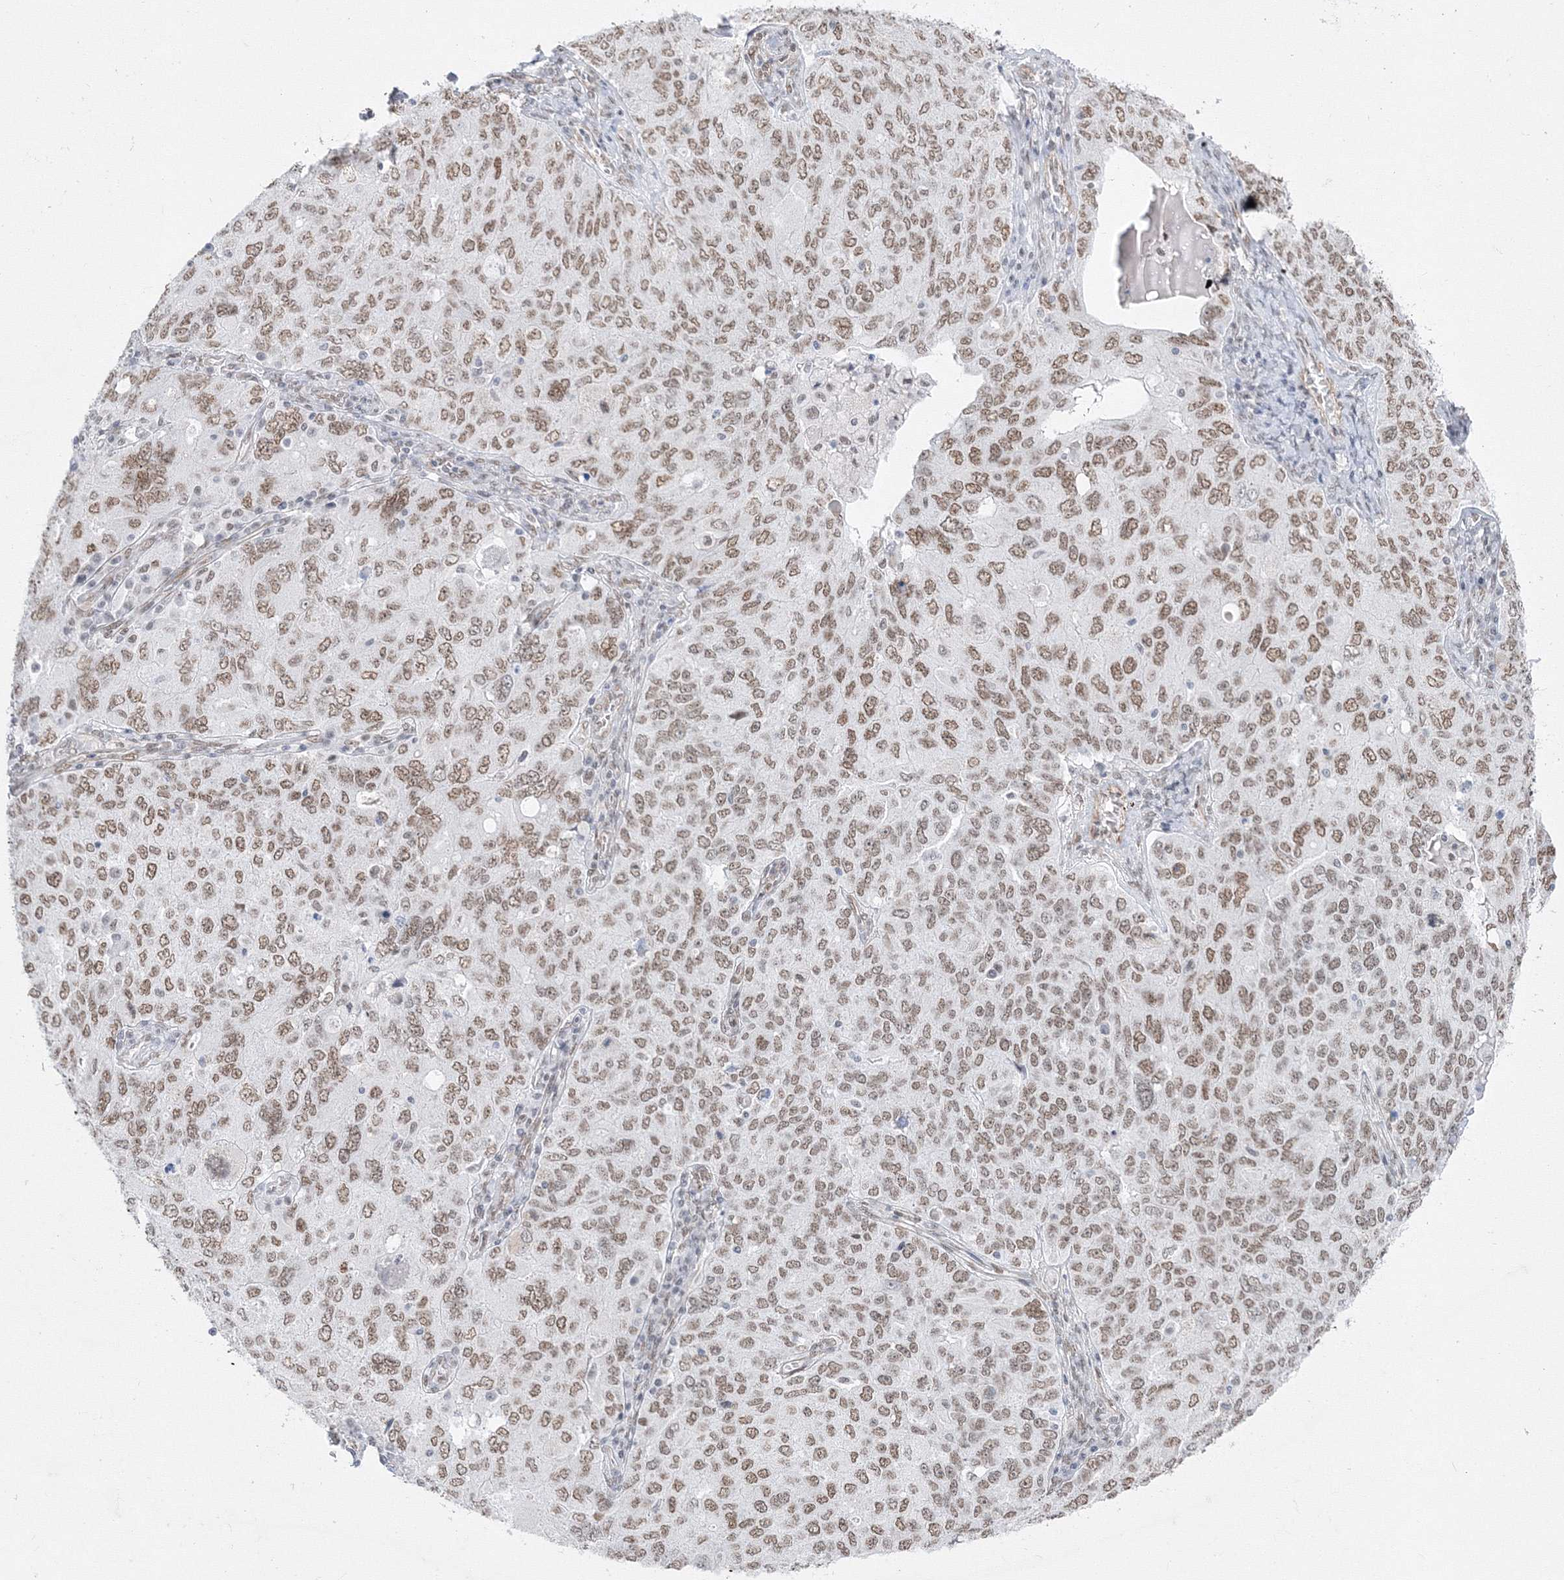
{"staining": {"intensity": "moderate", "quantity": ">75%", "location": "nuclear"}, "tissue": "ovarian cancer", "cell_type": "Tumor cells", "image_type": "cancer", "snomed": [{"axis": "morphology", "description": "Carcinoma, endometroid"}, {"axis": "topography", "description": "Ovary"}], "caption": "A brown stain highlights moderate nuclear staining of a protein in human ovarian endometroid carcinoma tumor cells. Nuclei are stained in blue.", "gene": "ZNF638", "patient": {"sex": "female", "age": 62}}